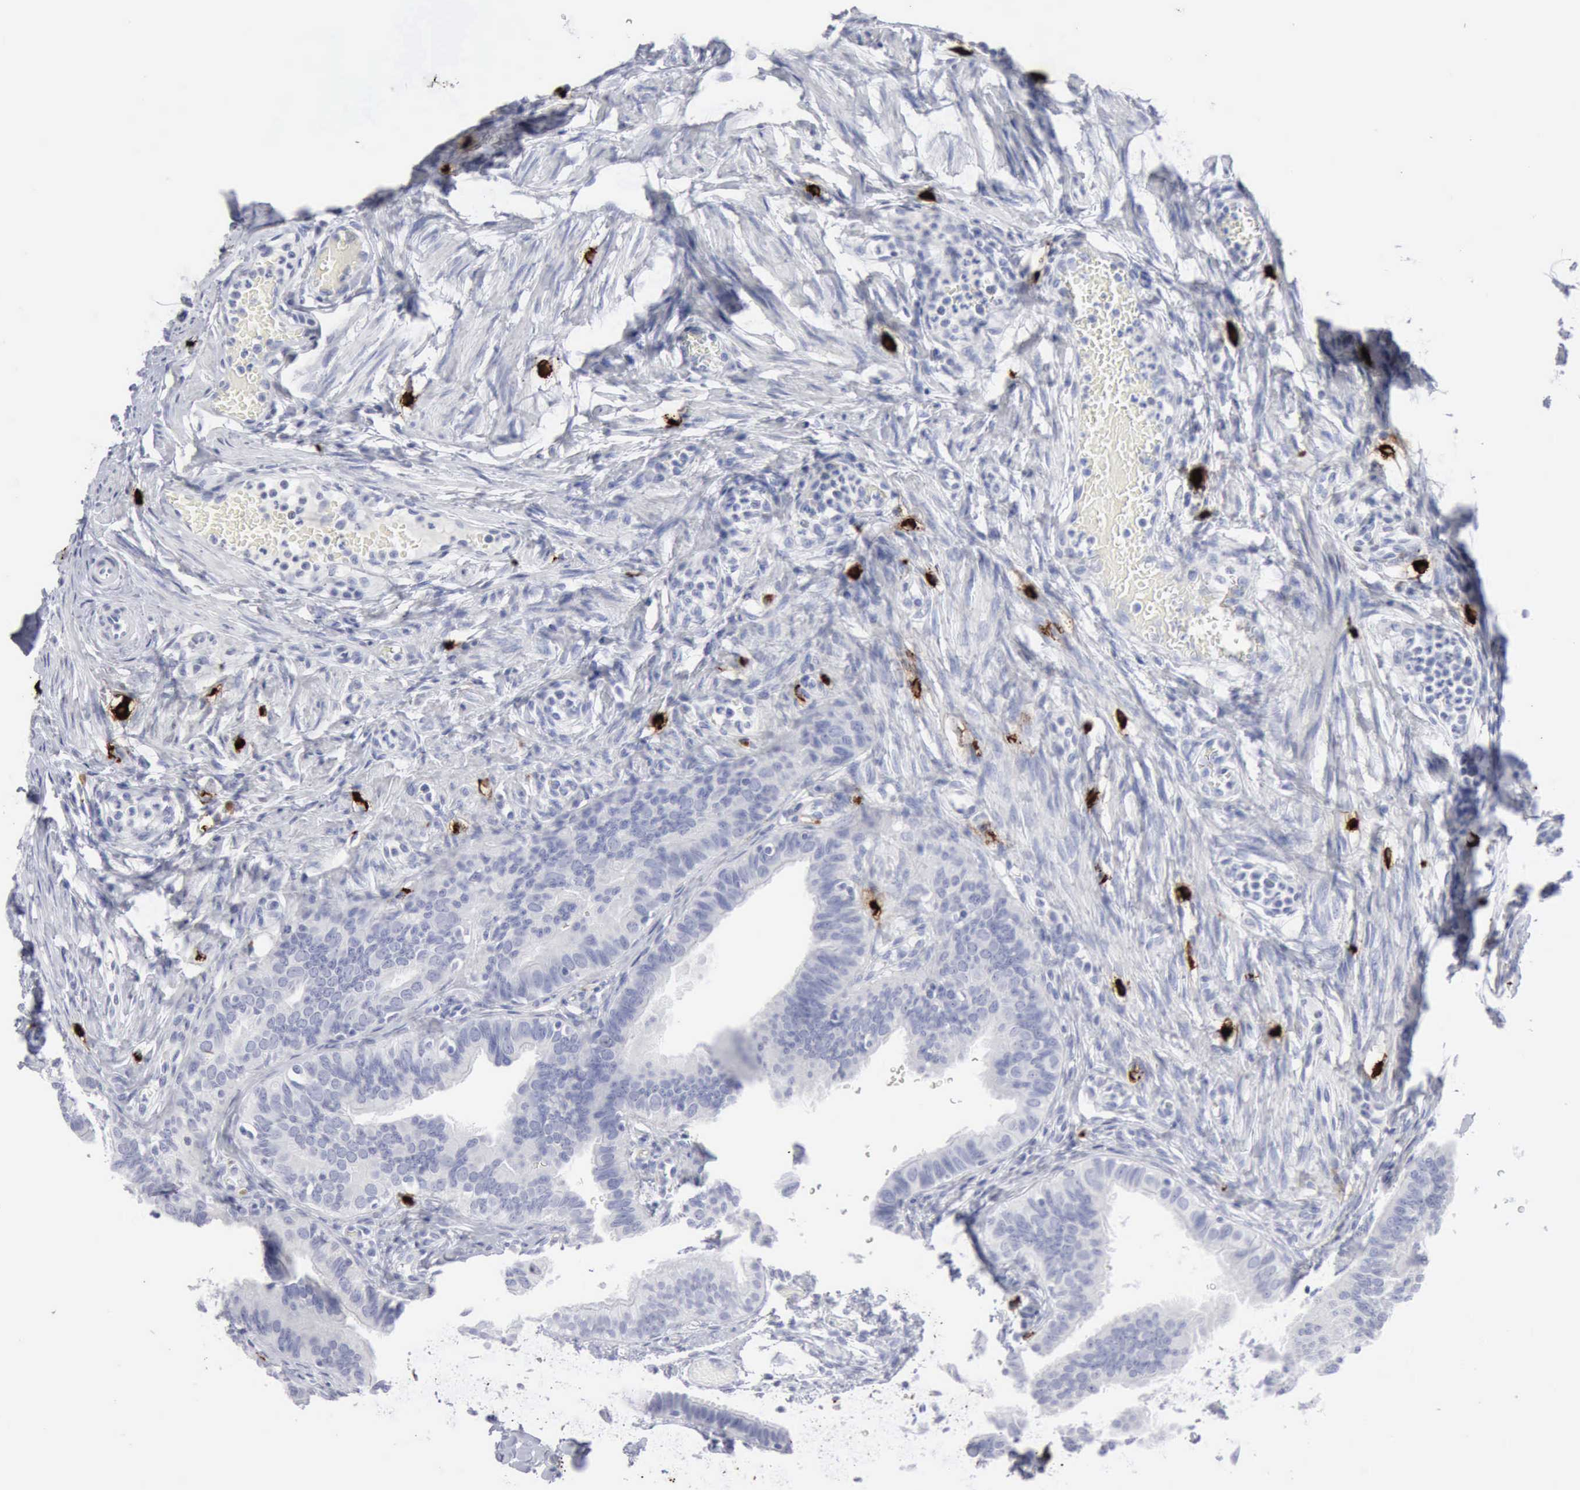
{"staining": {"intensity": "negative", "quantity": "none", "location": "none"}, "tissue": "fallopian tube", "cell_type": "Glandular cells", "image_type": "normal", "snomed": [{"axis": "morphology", "description": "Normal tissue, NOS"}, {"axis": "topography", "description": "Fallopian tube"}, {"axis": "topography", "description": "Ovary"}], "caption": "IHC of benign human fallopian tube displays no staining in glandular cells.", "gene": "CMA1", "patient": {"sex": "female", "age": 51}}